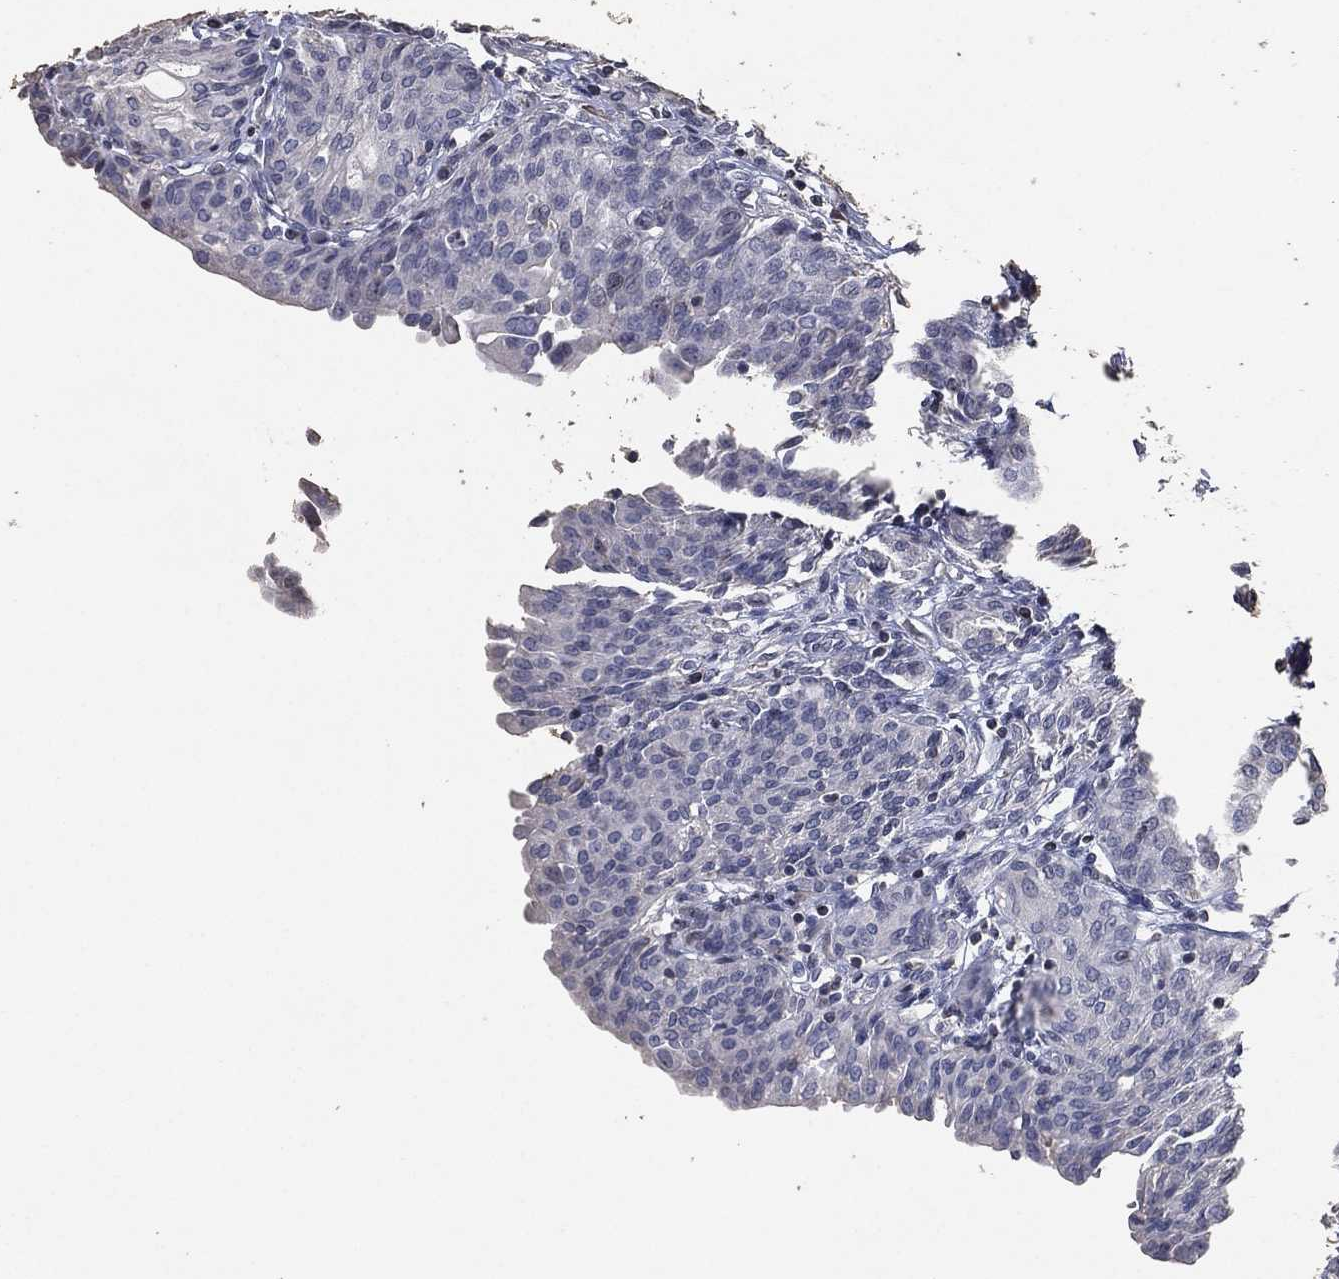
{"staining": {"intensity": "negative", "quantity": "none", "location": "none"}, "tissue": "urinary bladder", "cell_type": "Urothelial cells", "image_type": "normal", "snomed": [{"axis": "morphology", "description": "Normal tissue, NOS"}, {"axis": "morphology", "description": "Metaplasia, NOS"}, {"axis": "topography", "description": "Urinary bladder"}], "caption": "High magnification brightfield microscopy of benign urinary bladder stained with DAB (brown) and counterstained with hematoxylin (blue): urothelial cells show no significant staining. (Stains: DAB (3,3'-diaminobenzidine) immunohistochemistry with hematoxylin counter stain, Microscopy: brightfield microscopy at high magnification).", "gene": "ADPRHL1", "patient": {"sex": "male", "age": 68}}